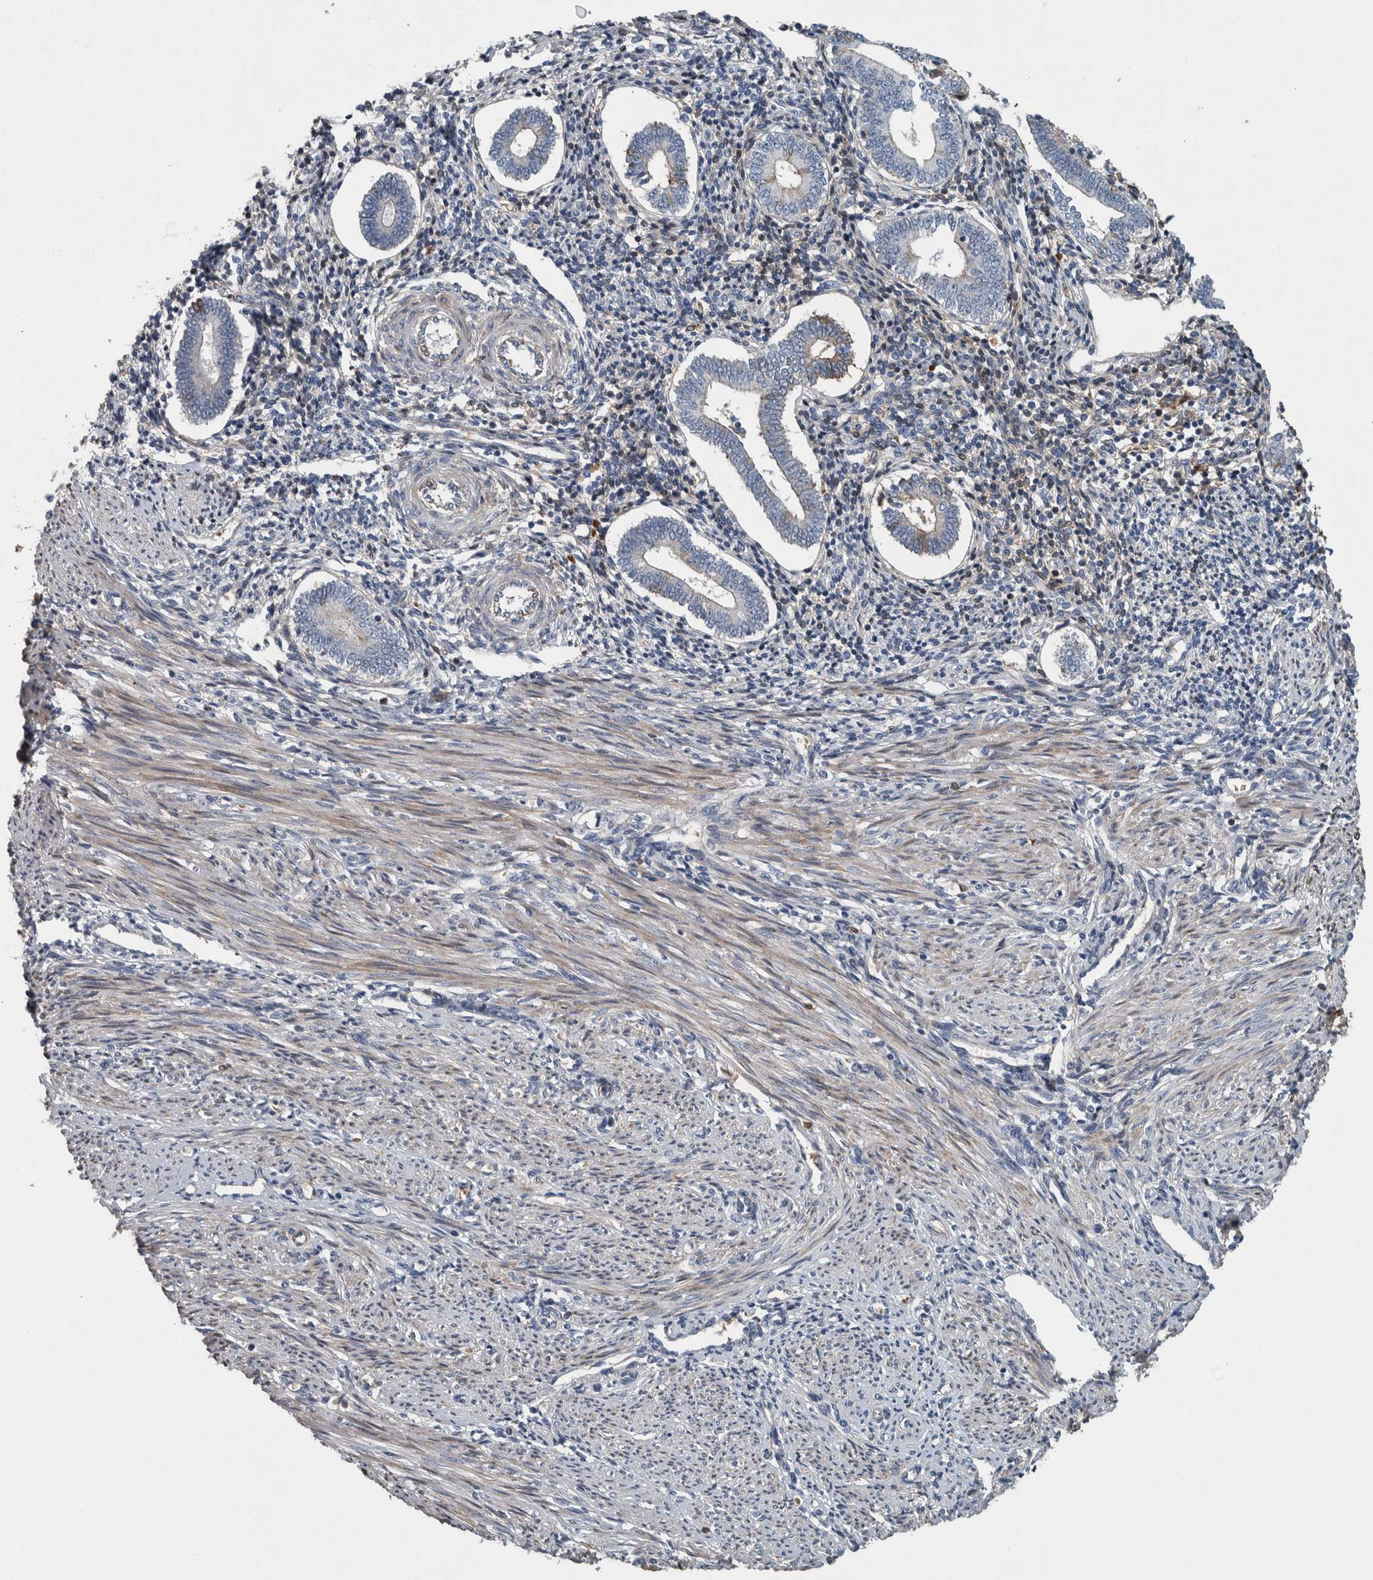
{"staining": {"intensity": "moderate", "quantity": "<25%", "location": "cytoplasmic/membranous"}, "tissue": "endometrium", "cell_type": "Cells in endometrial stroma", "image_type": "normal", "snomed": [{"axis": "morphology", "description": "Normal tissue, NOS"}, {"axis": "topography", "description": "Endometrium"}], "caption": "A photomicrograph showing moderate cytoplasmic/membranous staining in approximately <25% of cells in endometrial stroma in benign endometrium, as visualized by brown immunohistochemical staining.", "gene": "SERPINC1", "patient": {"sex": "female", "age": 42}}